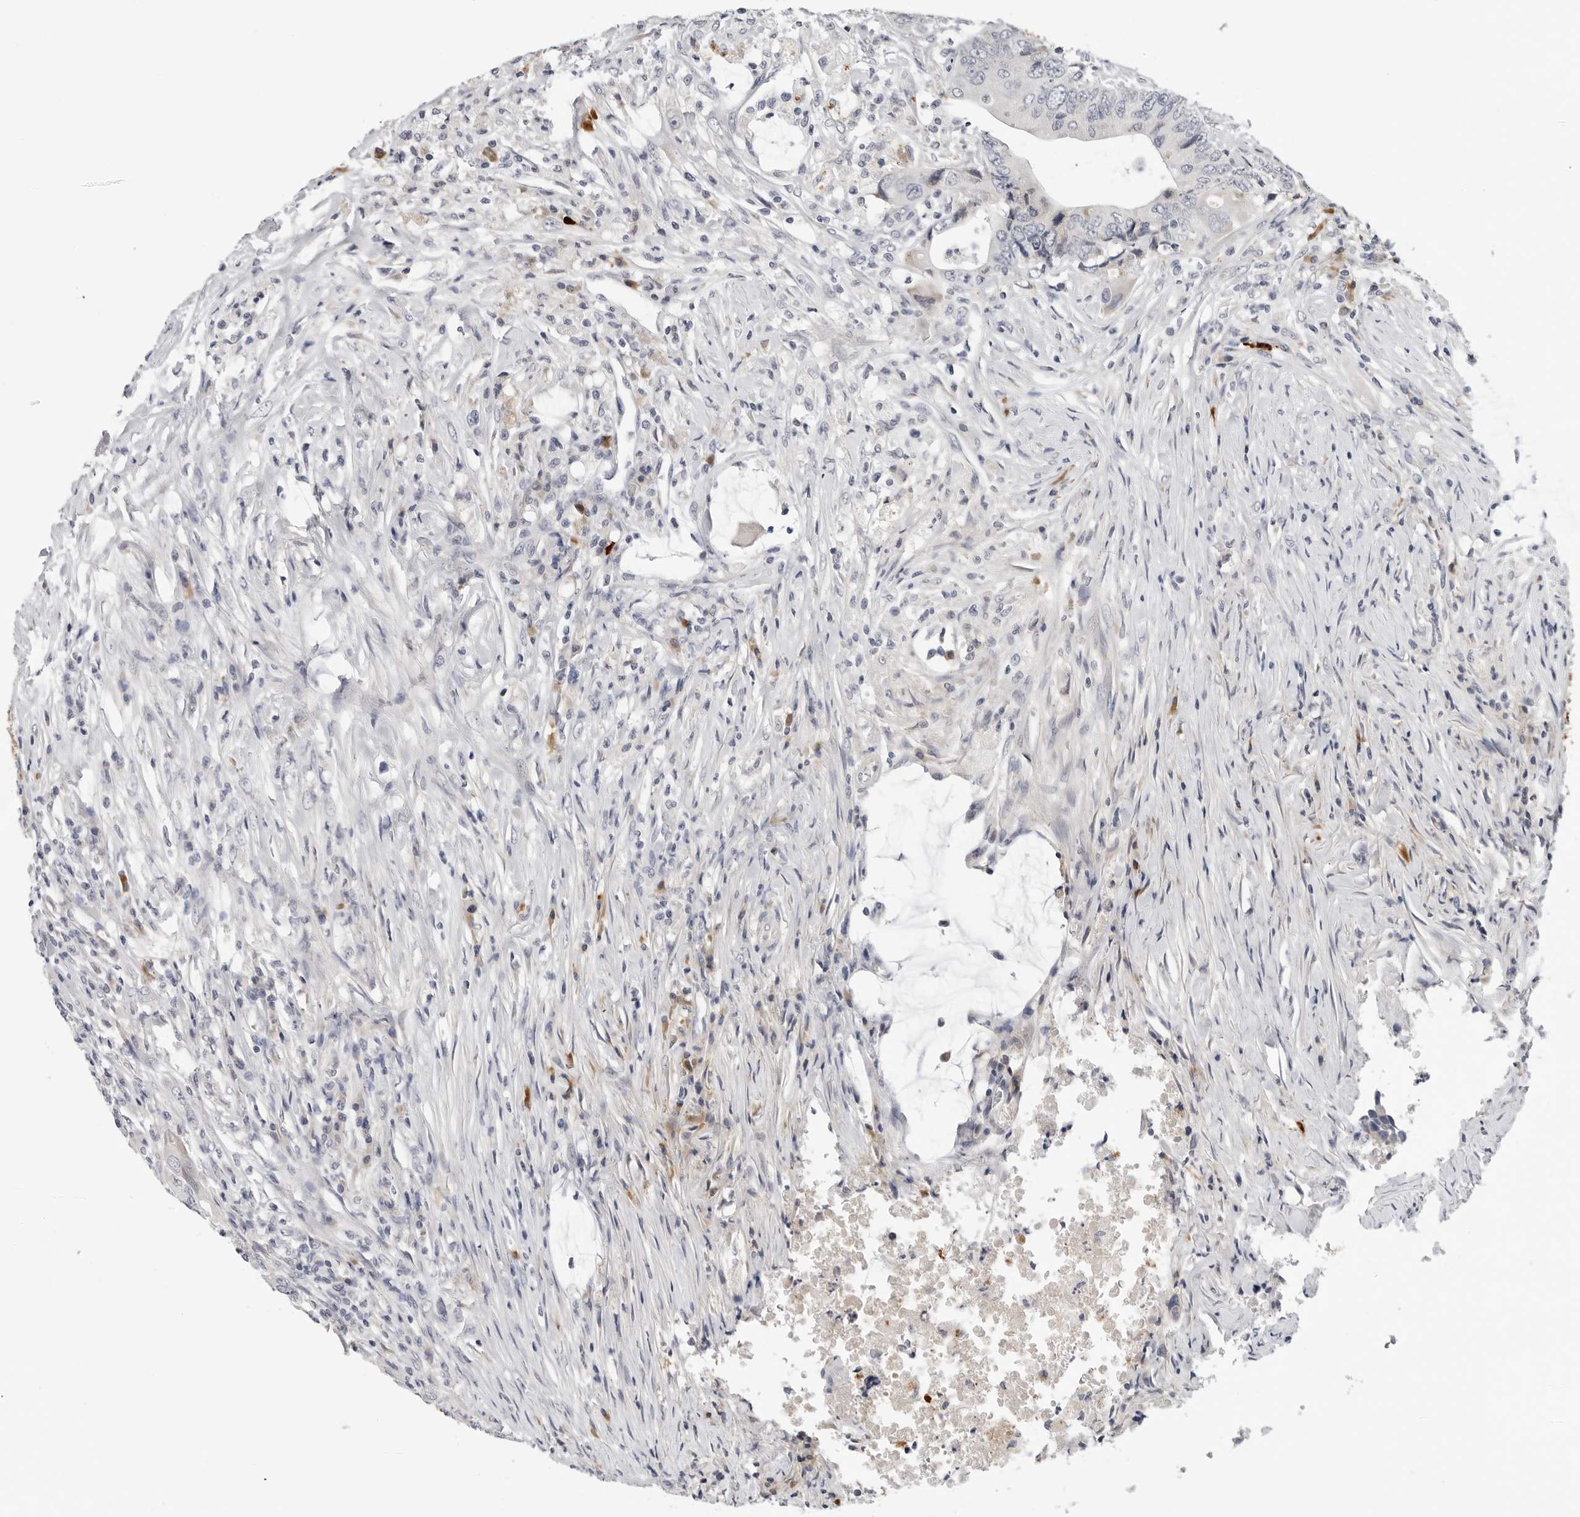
{"staining": {"intensity": "negative", "quantity": "none", "location": "none"}, "tissue": "colorectal cancer", "cell_type": "Tumor cells", "image_type": "cancer", "snomed": [{"axis": "morphology", "description": "Adenocarcinoma, NOS"}, {"axis": "topography", "description": "Colon"}], "caption": "Colorectal adenocarcinoma was stained to show a protein in brown. There is no significant expression in tumor cells. Nuclei are stained in blue.", "gene": "ZNF502", "patient": {"sex": "male", "age": 71}}